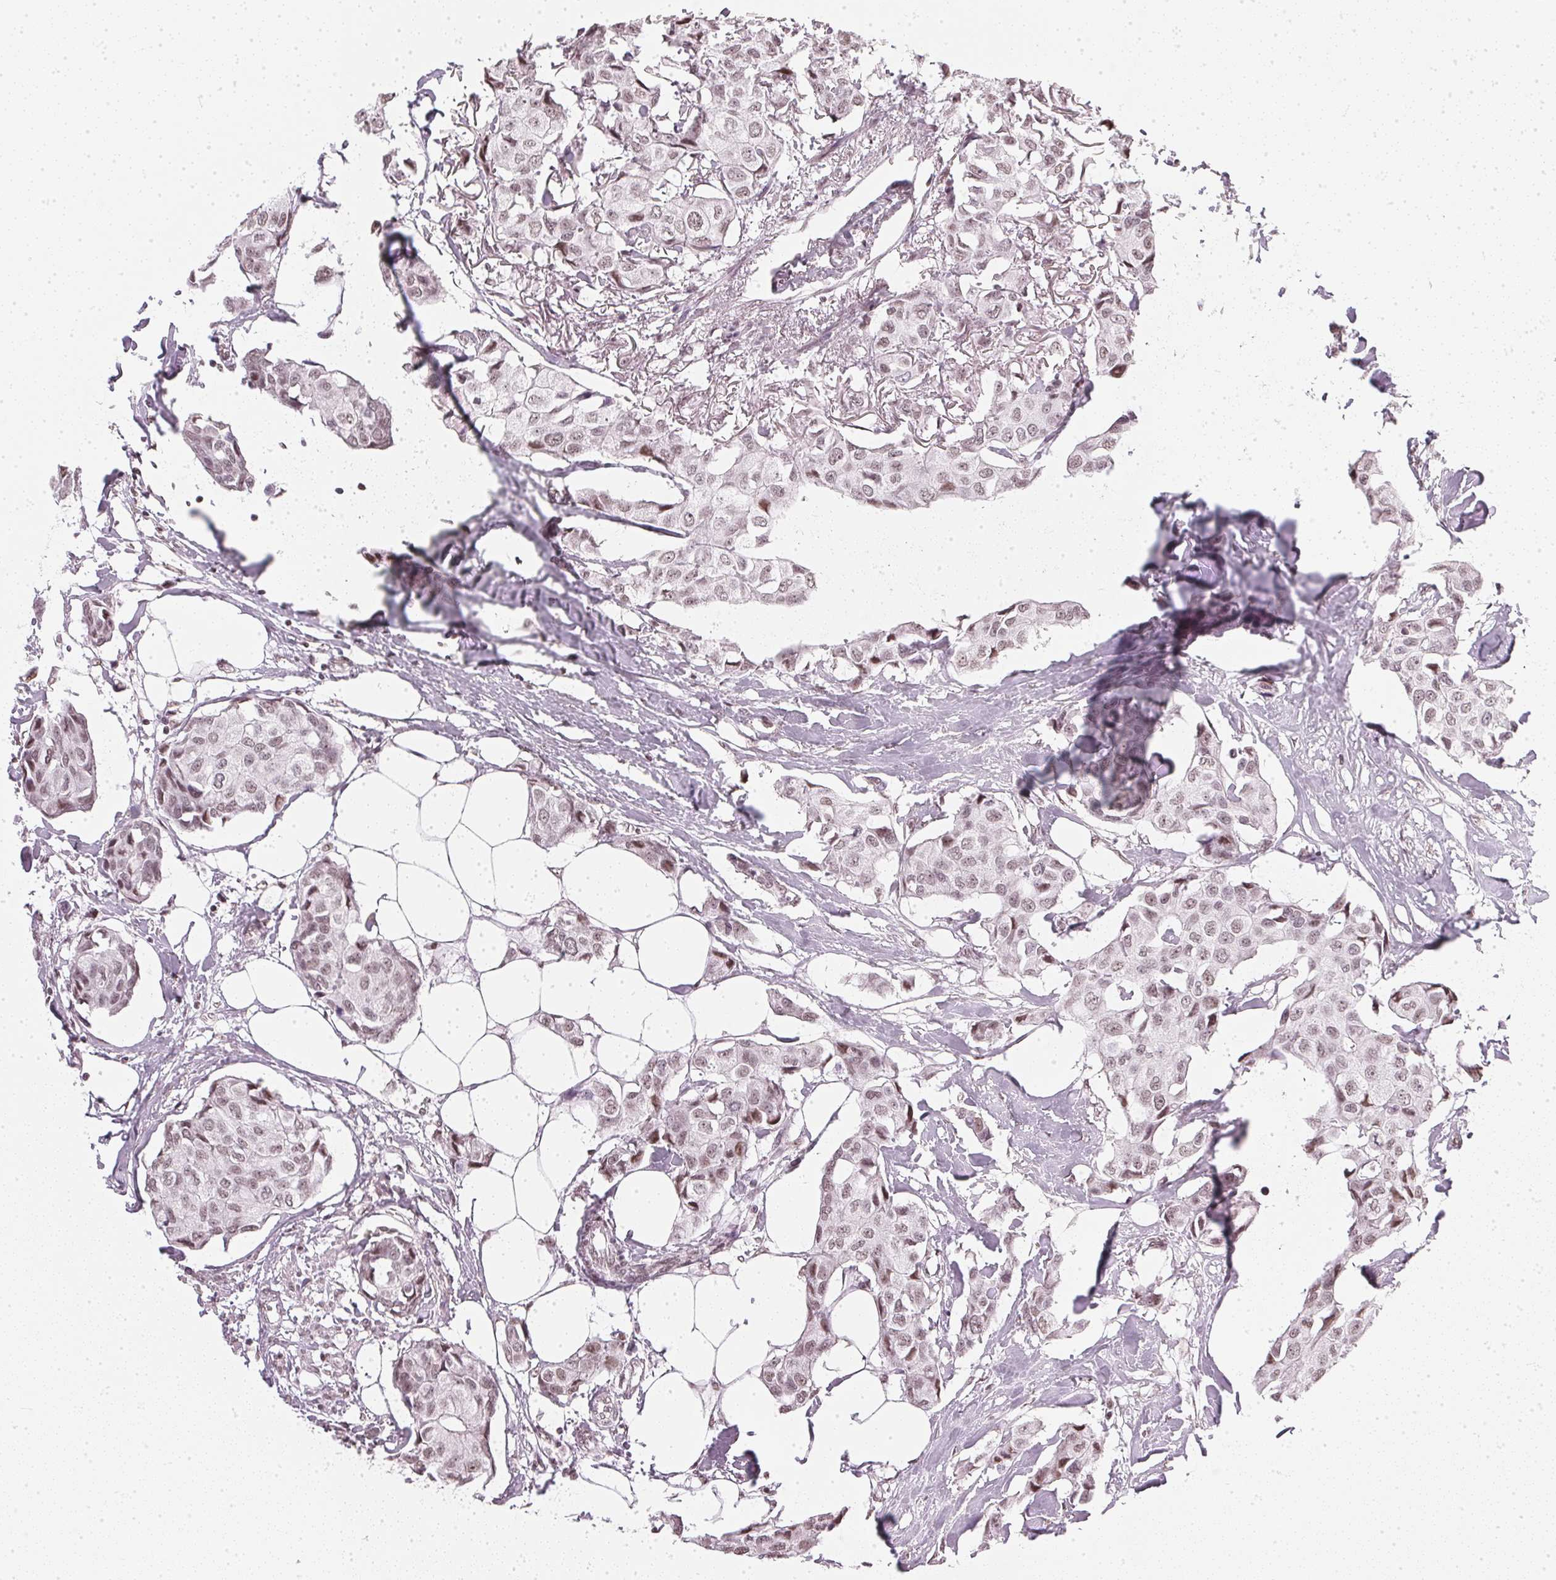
{"staining": {"intensity": "weak", "quantity": ">75%", "location": "nuclear"}, "tissue": "breast cancer", "cell_type": "Tumor cells", "image_type": "cancer", "snomed": [{"axis": "morphology", "description": "Duct carcinoma"}, {"axis": "topography", "description": "Breast"}], "caption": "Human intraductal carcinoma (breast) stained with a protein marker displays weak staining in tumor cells.", "gene": "DNAJC6", "patient": {"sex": "female", "age": 80}}